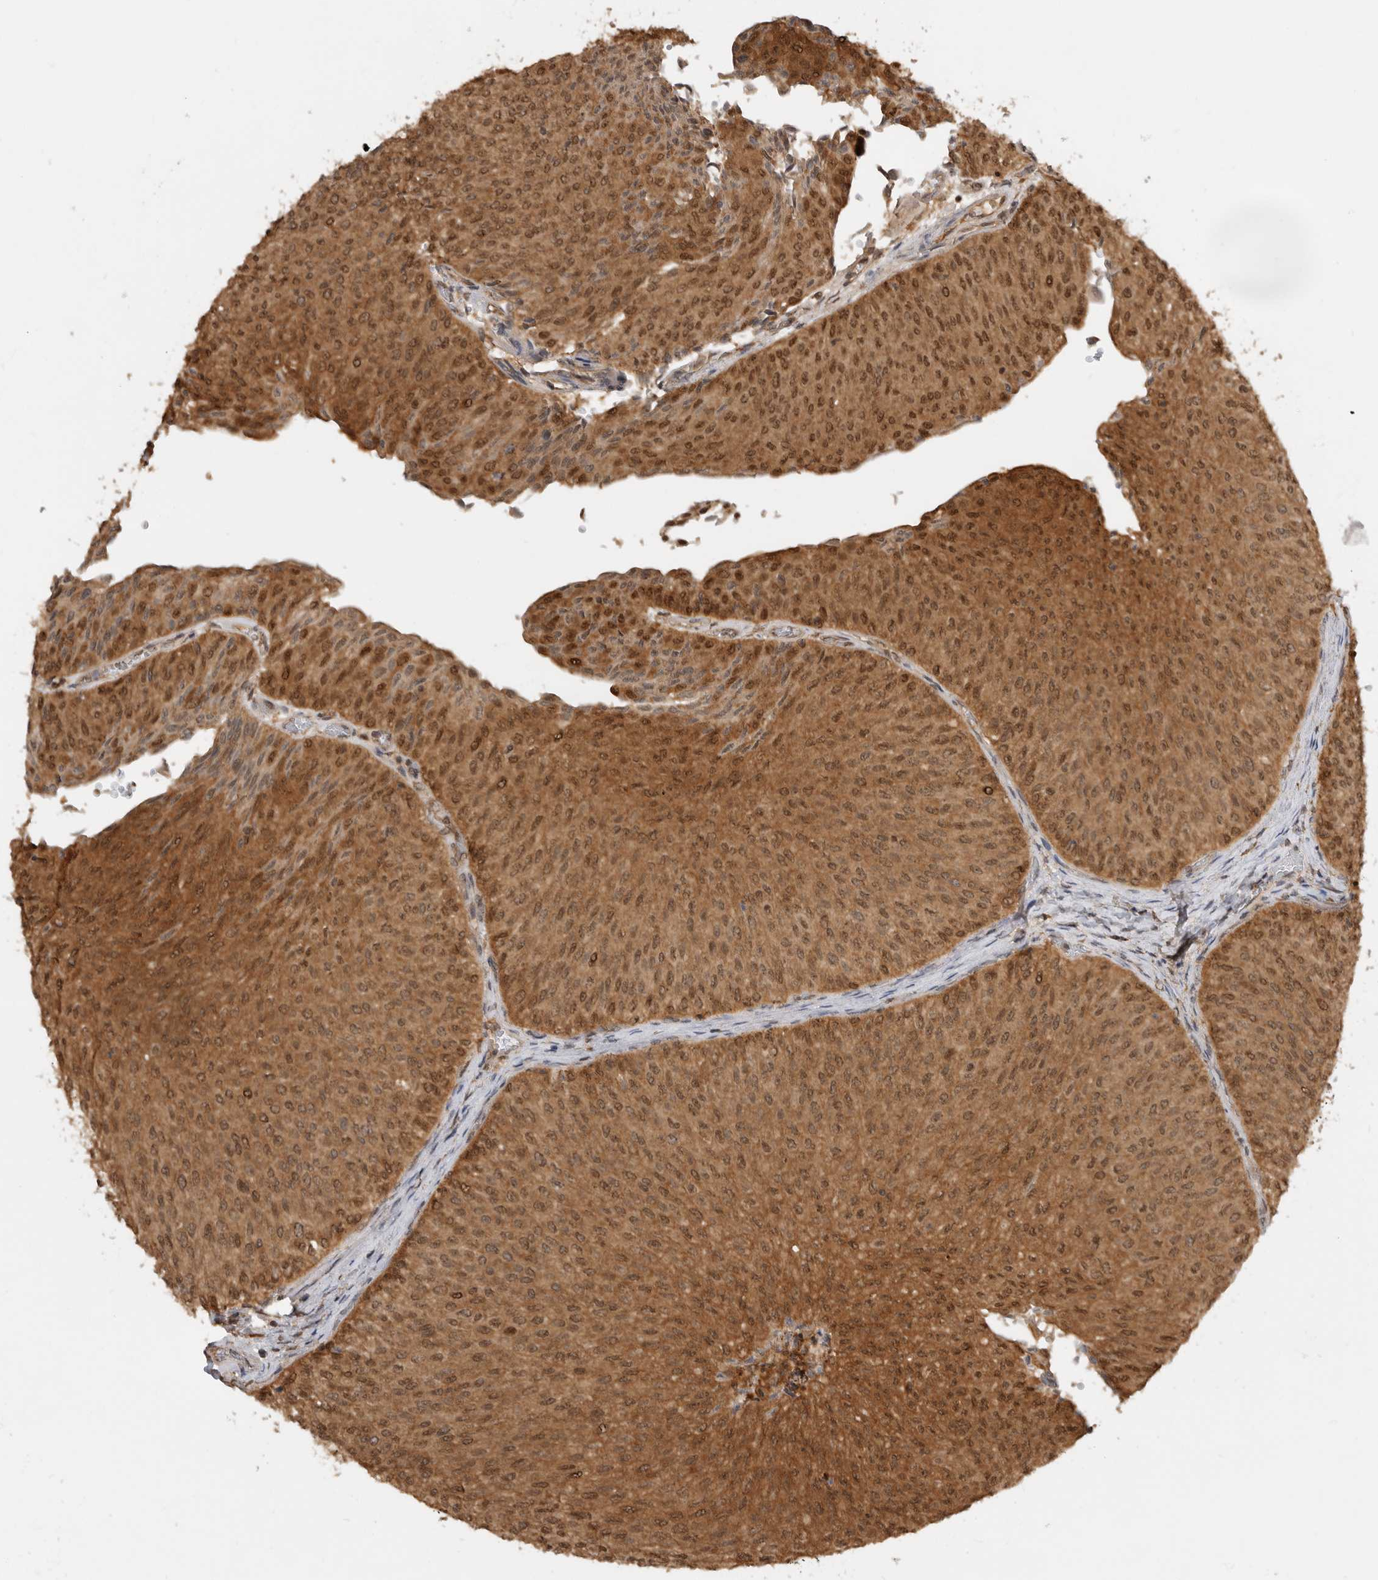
{"staining": {"intensity": "moderate", "quantity": ">75%", "location": "cytoplasmic/membranous,nuclear"}, "tissue": "urothelial cancer", "cell_type": "Tumor cells", "image_type": "cancer", "snomed": [{"axis": "morphology", "description": "Urothelial carcinoma, Low grade"}, {"axis": "topography", "description": "Urinary bladder"}], "caption": "Low-grade urothelial carcinoma stained for a protein demonstrates moderate cytoplasmic/membranous and nuclear positivity in tumor cells. (DAB (3,3'-diaminobenzidine) = brown stain, brightfield microscopy at high magnification).", "gene": "ADPRS", "patient": {"sex": "male", "age": 78}}